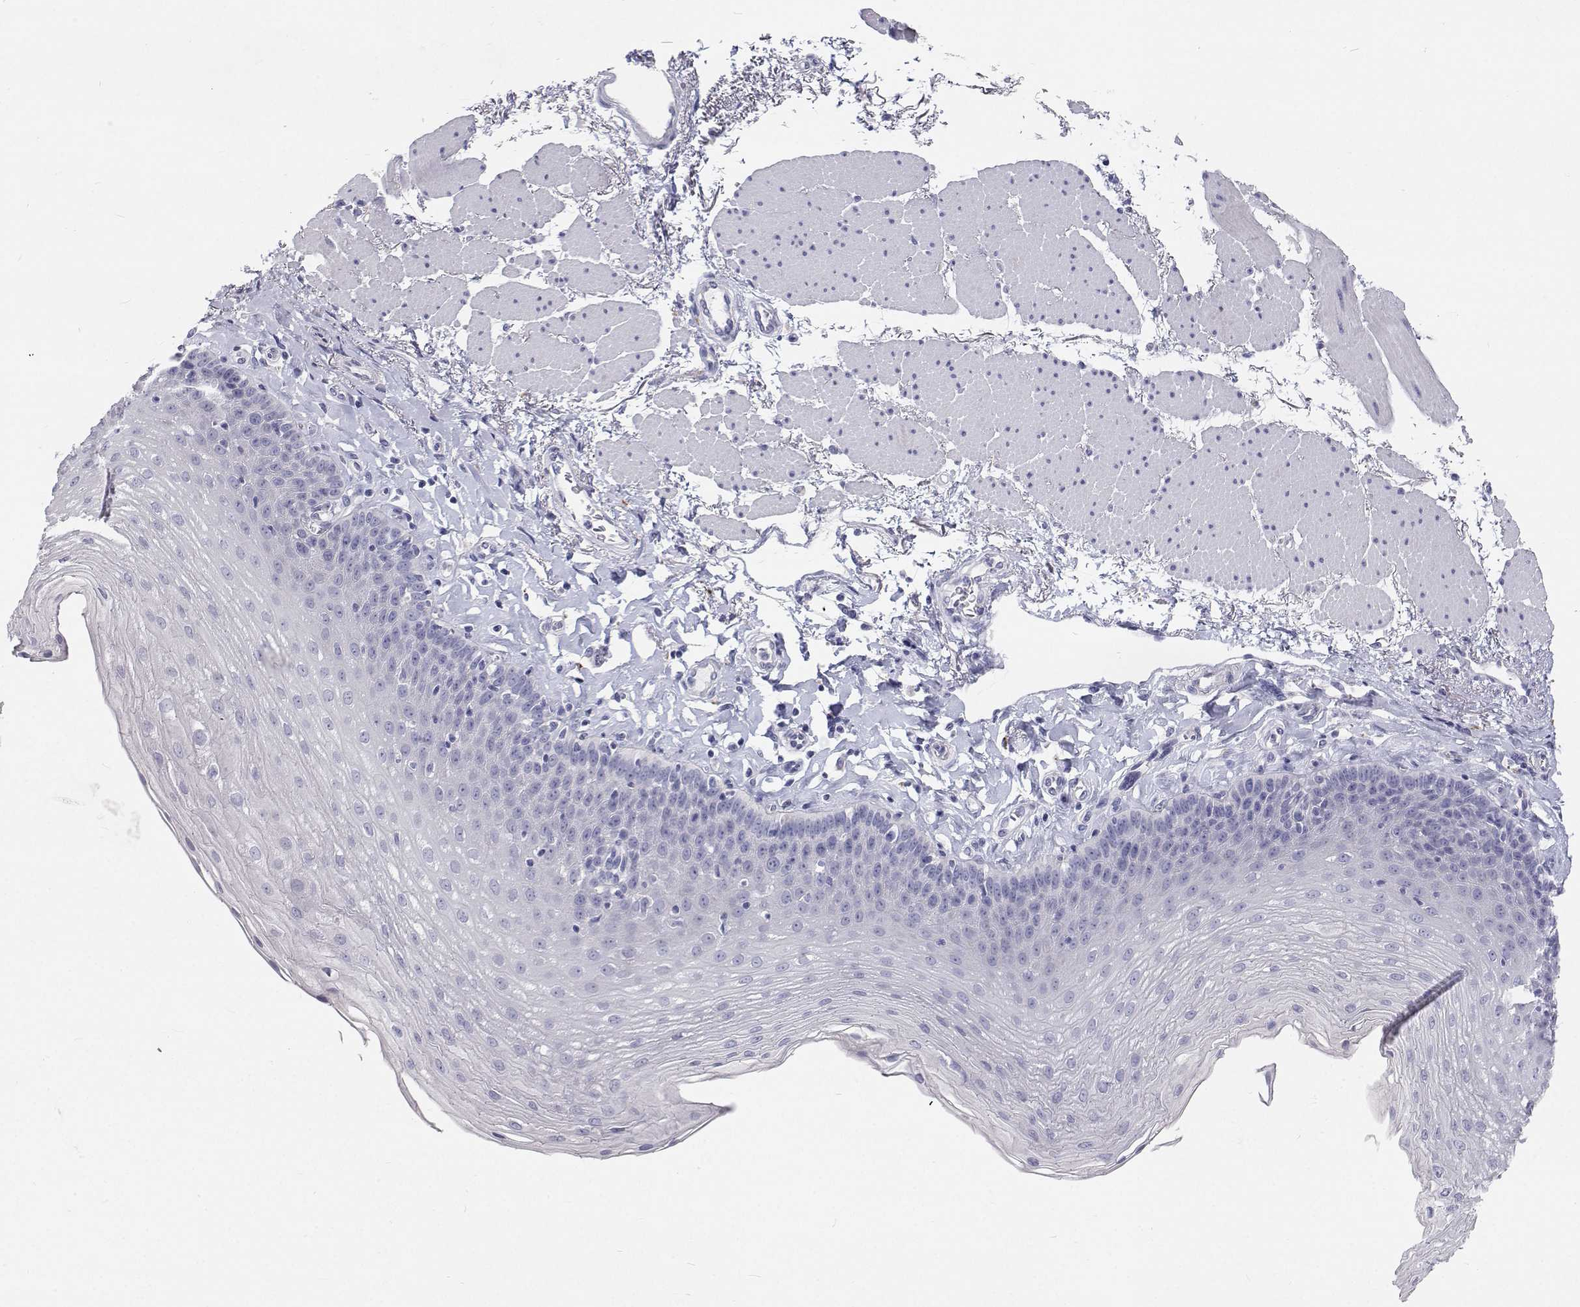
{"staining": {"intensity": "negative", "quantity": "none", "location": "none"}, "tissue": "esophagus", "cell_type": "Squamous epithelial cells", "image_type": "normal", "snomed": [{"axis": "morphology", "description": "Normal tissue, NOS"}, {"axis": "topography", "description": "Esophagus"}], "caption": "Human esophagus stained for a protein using IHC exhibits no staining in squamous epithelial cells.", "gene": "NCR2", "patient": {"sex": "female", "age": 81}}